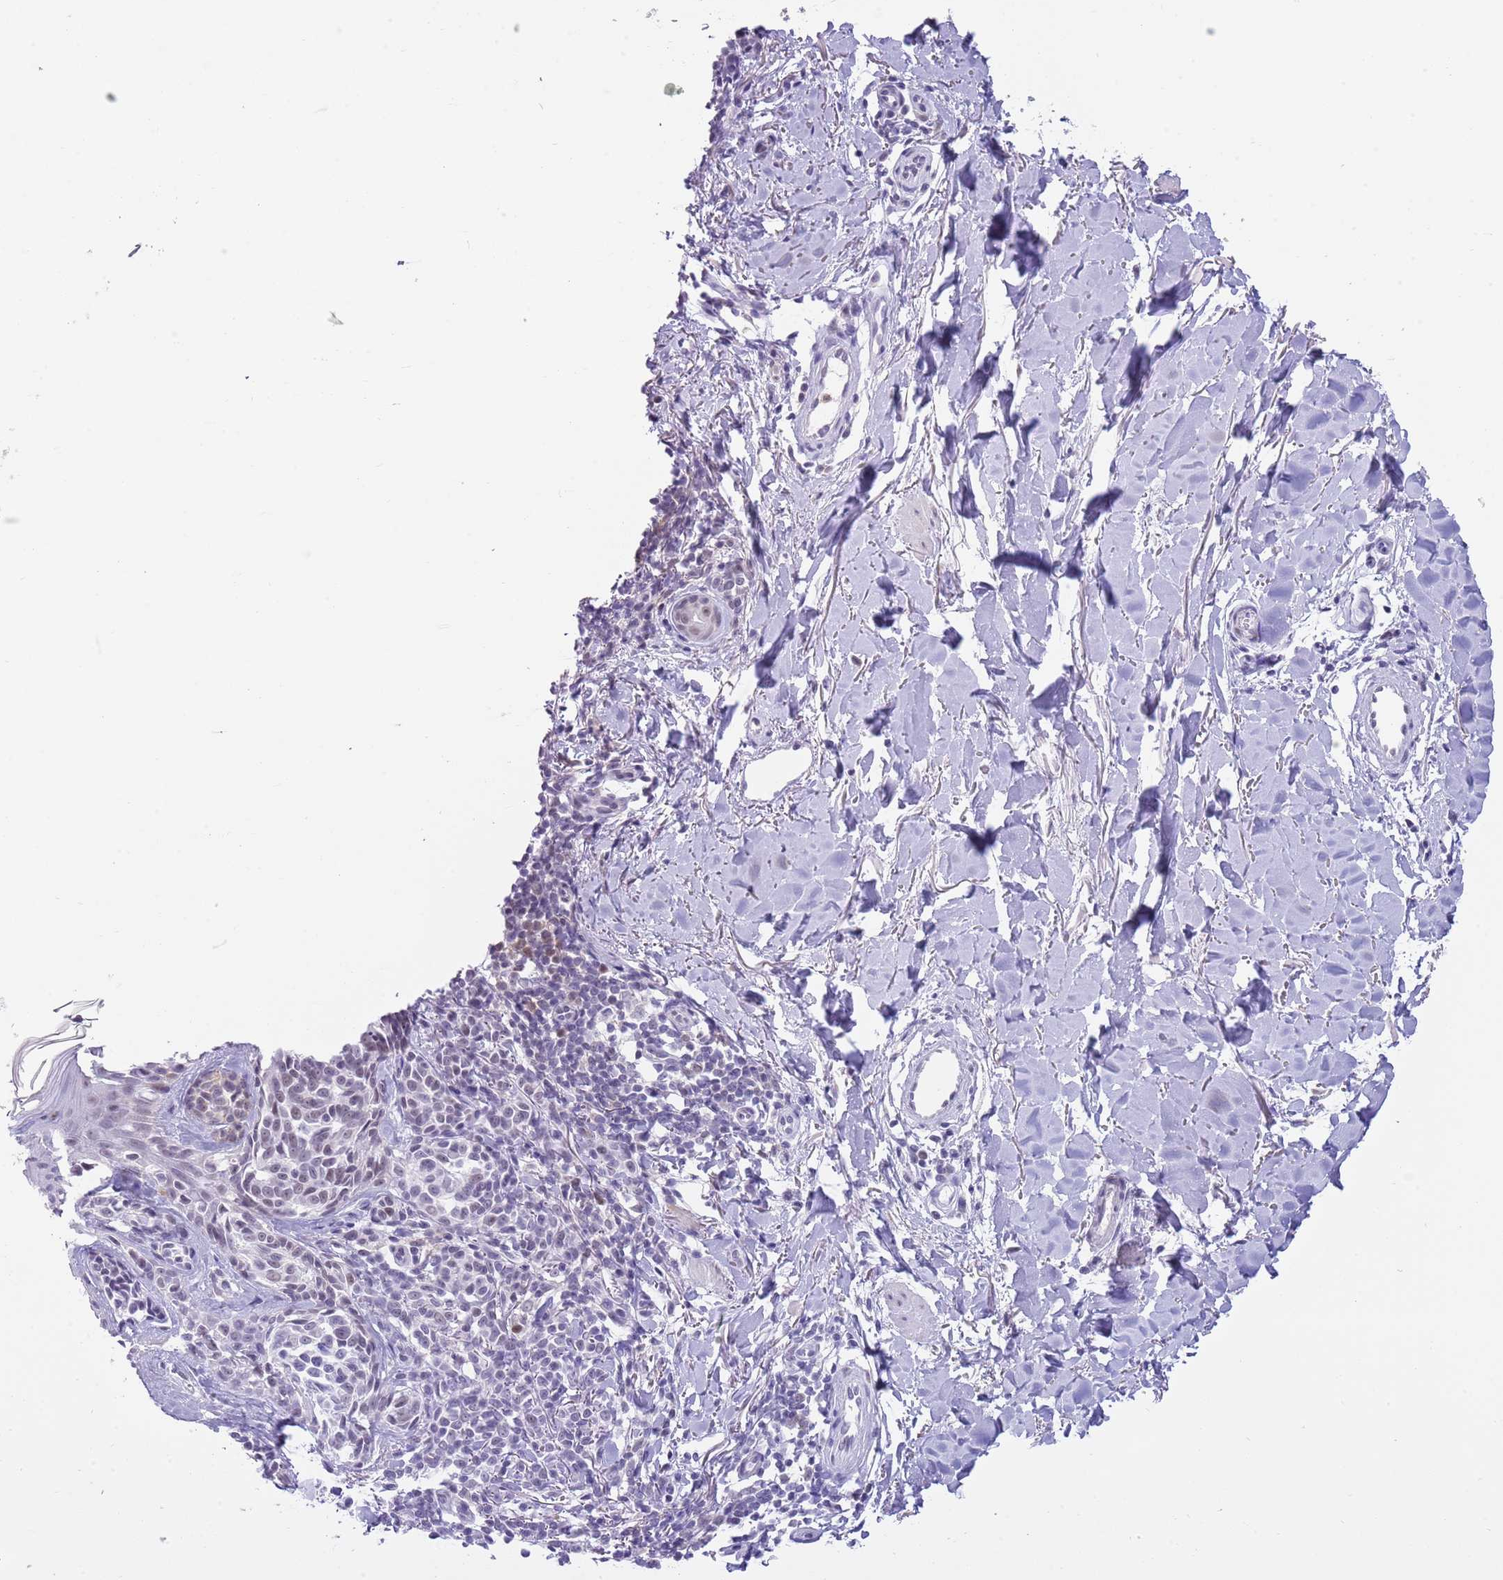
{"staining": {"intensity": "negative", "quantity": "none", "location": "none"}, "tissue": "melanoma", "cell_type": "Tumor cells", "image_type": "cancer", "snomed": [{"axis": "morphology", "description": "Malignant melanoma, NOS"}, {"axis": "topography", "description": "Skin of upper extremity"}], "caption": "An immunohistochemistry photomicrograph of melanoma is shown. There is no staining in tumor cells of melanoma. (DAB immunohistochemistry (IHC) with hematoxylin counter stain).", "gene": "PPP1R17", "patient": {"sex": "male", "age": 40}}